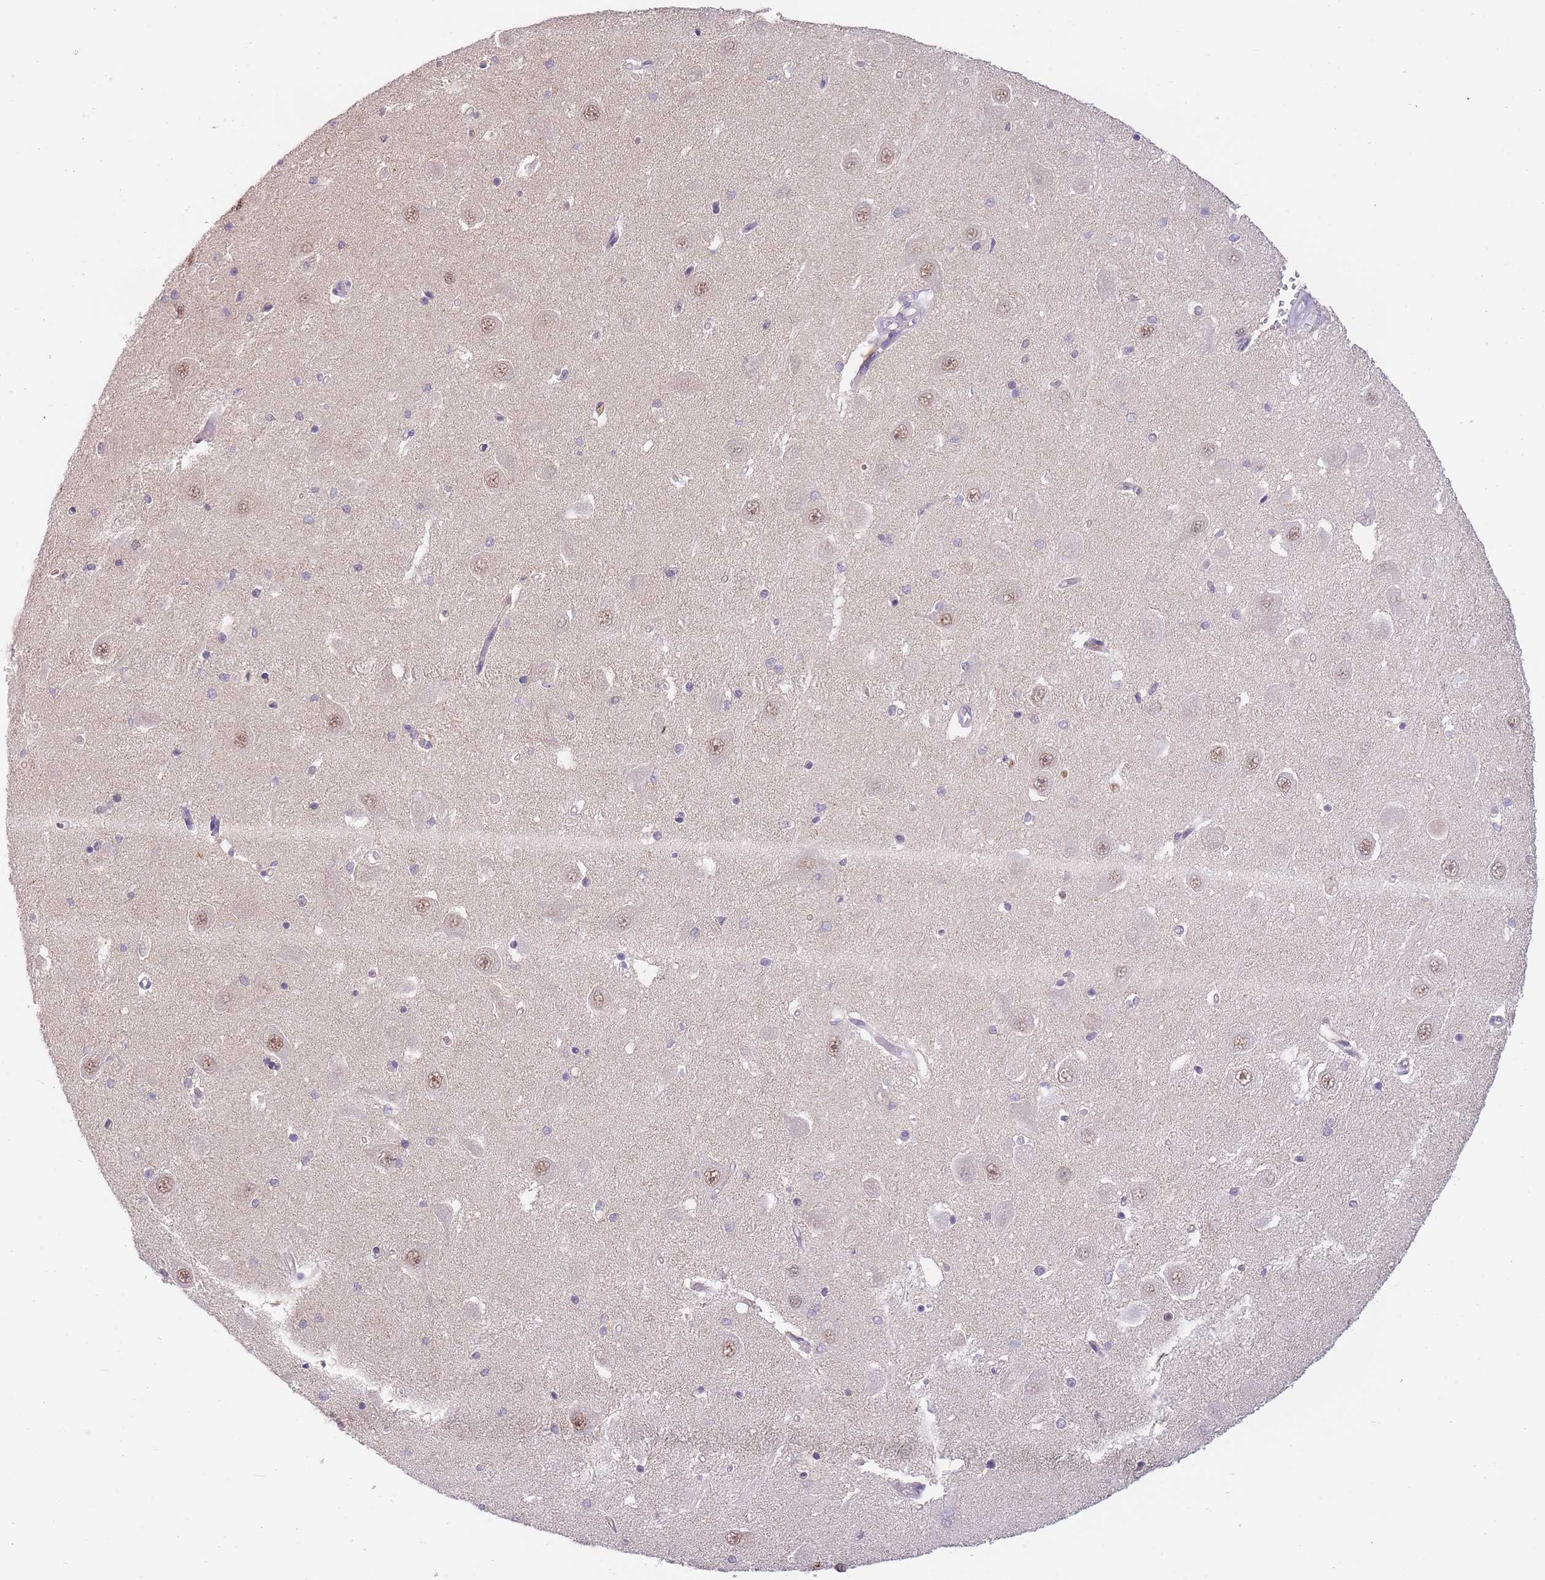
{"staining": {"intensity": "negative", "quantity": "none", "location": "none"}, "tissue": "hippocampus", "cell_type": "Glial cells", "image_type": "normal", "snomed": [{"axis": "morphology", "description": "Normal tissue, NOS"}, {"axis": "topography", "description": "Hippocampus"}], "caption": "Immunohistochemistry photomicrograph of benign hippocampus: human hippocampus stained with DAB displays no significant protein expression in glial cells.", "gene": "GOLGA6L1", "patient": {"sex": "male", "age": 45}}